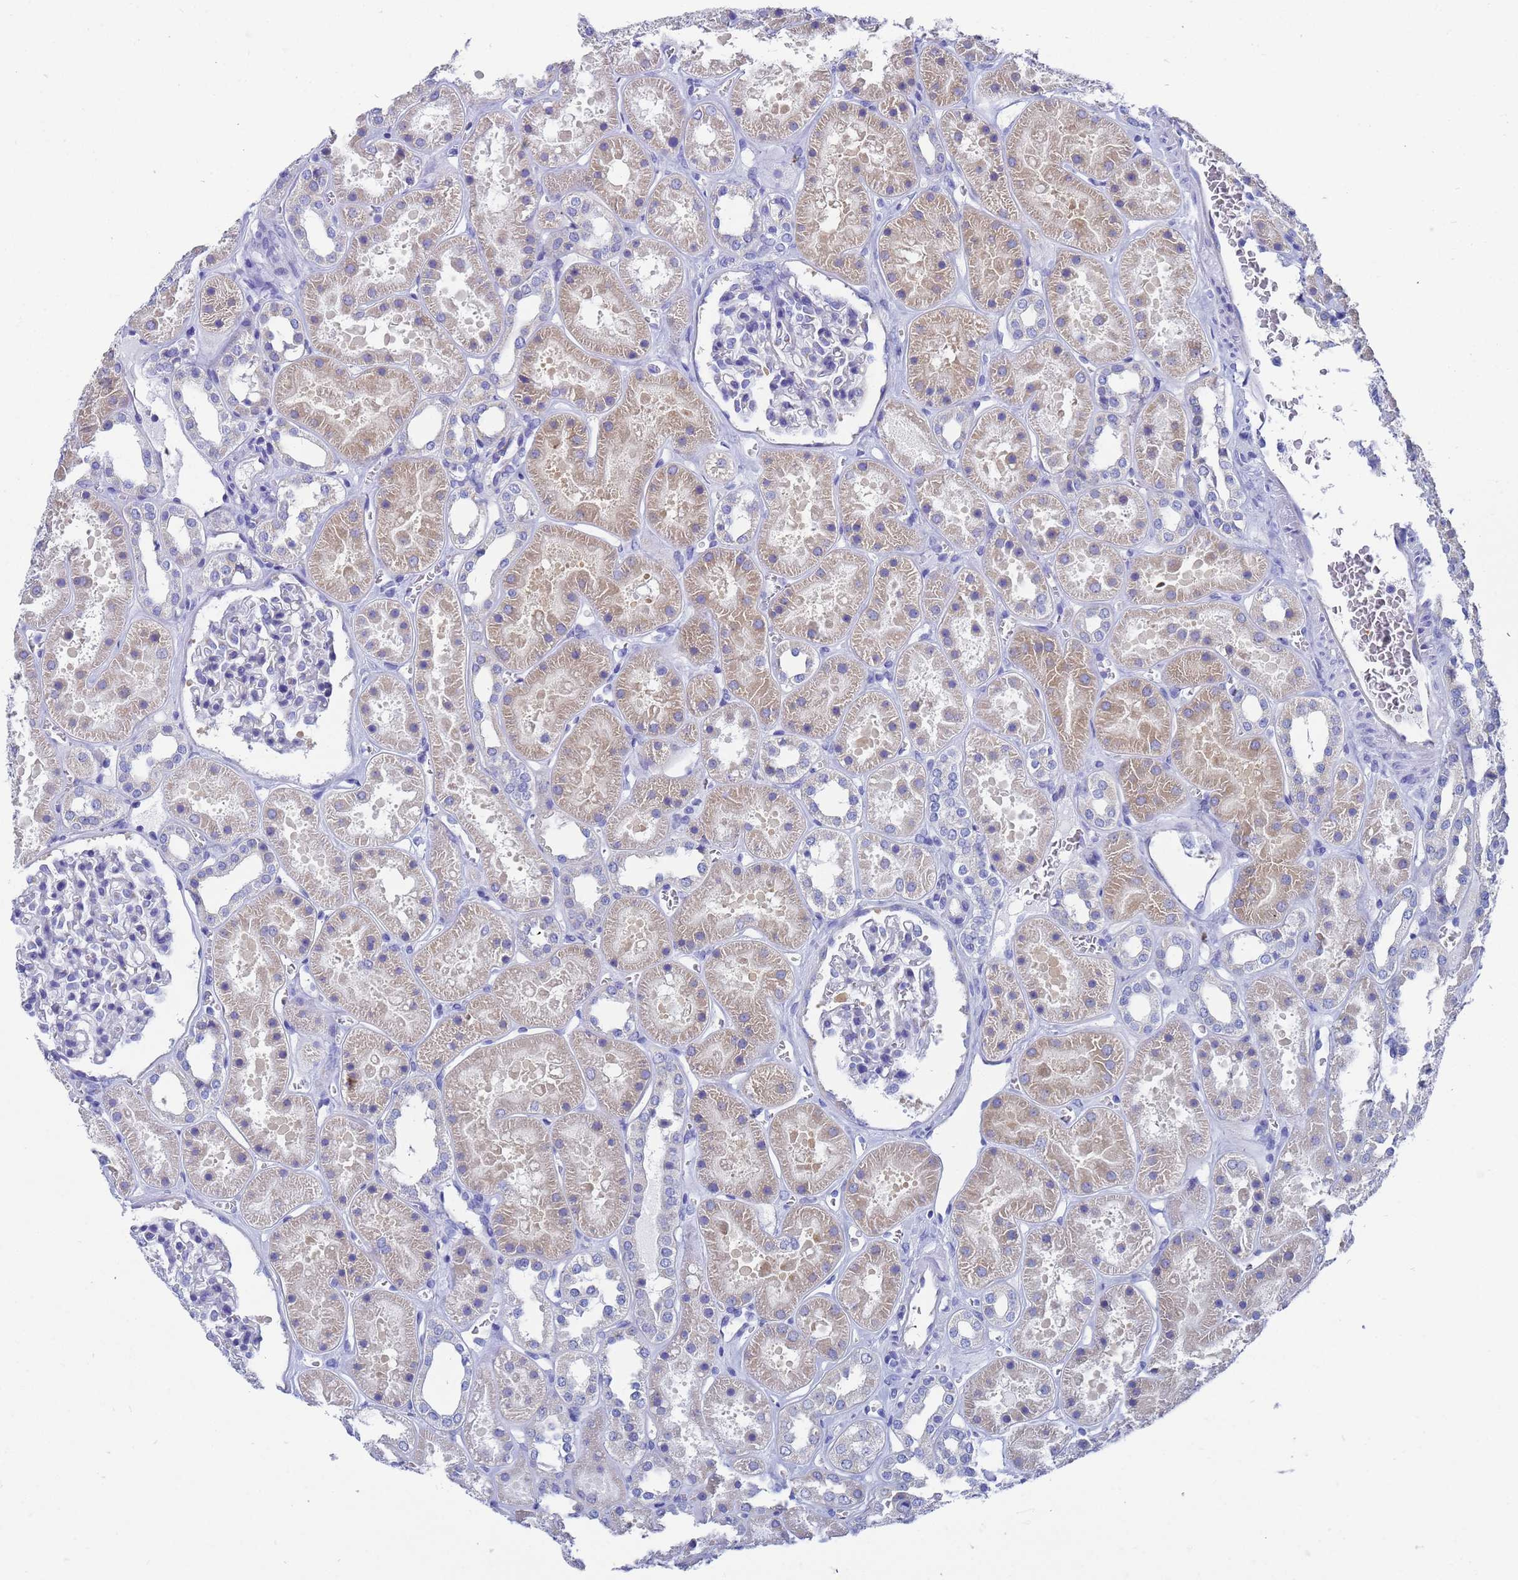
{"staining": {"intensity": "negative", "quantity": "none", "location": "none"}, "tissue": "kidney", "cell_type": "Cells in glomeruli", "image_type": "normal", "snomed": [{"axis": "morphology", "description": "Normal tissue, NOS"}, {"axis": "topography", "description": "Kidney"}], "caption": "High magnification brightfield microscopy of normal kidney stained with DAB (3,3'-diaminobenzidine) (brown) and counterstained with hematoxylin (blue): cells in glomeruli show no significant expression. (Stains: DAB (3,3'-diaminobenzidine) IHC with hematoxylin counter stain, Microscopy: brightfield microscopy at high magnification).", "gene": "TM4SF4", "patient": {"sex": "female", "age": 41}}